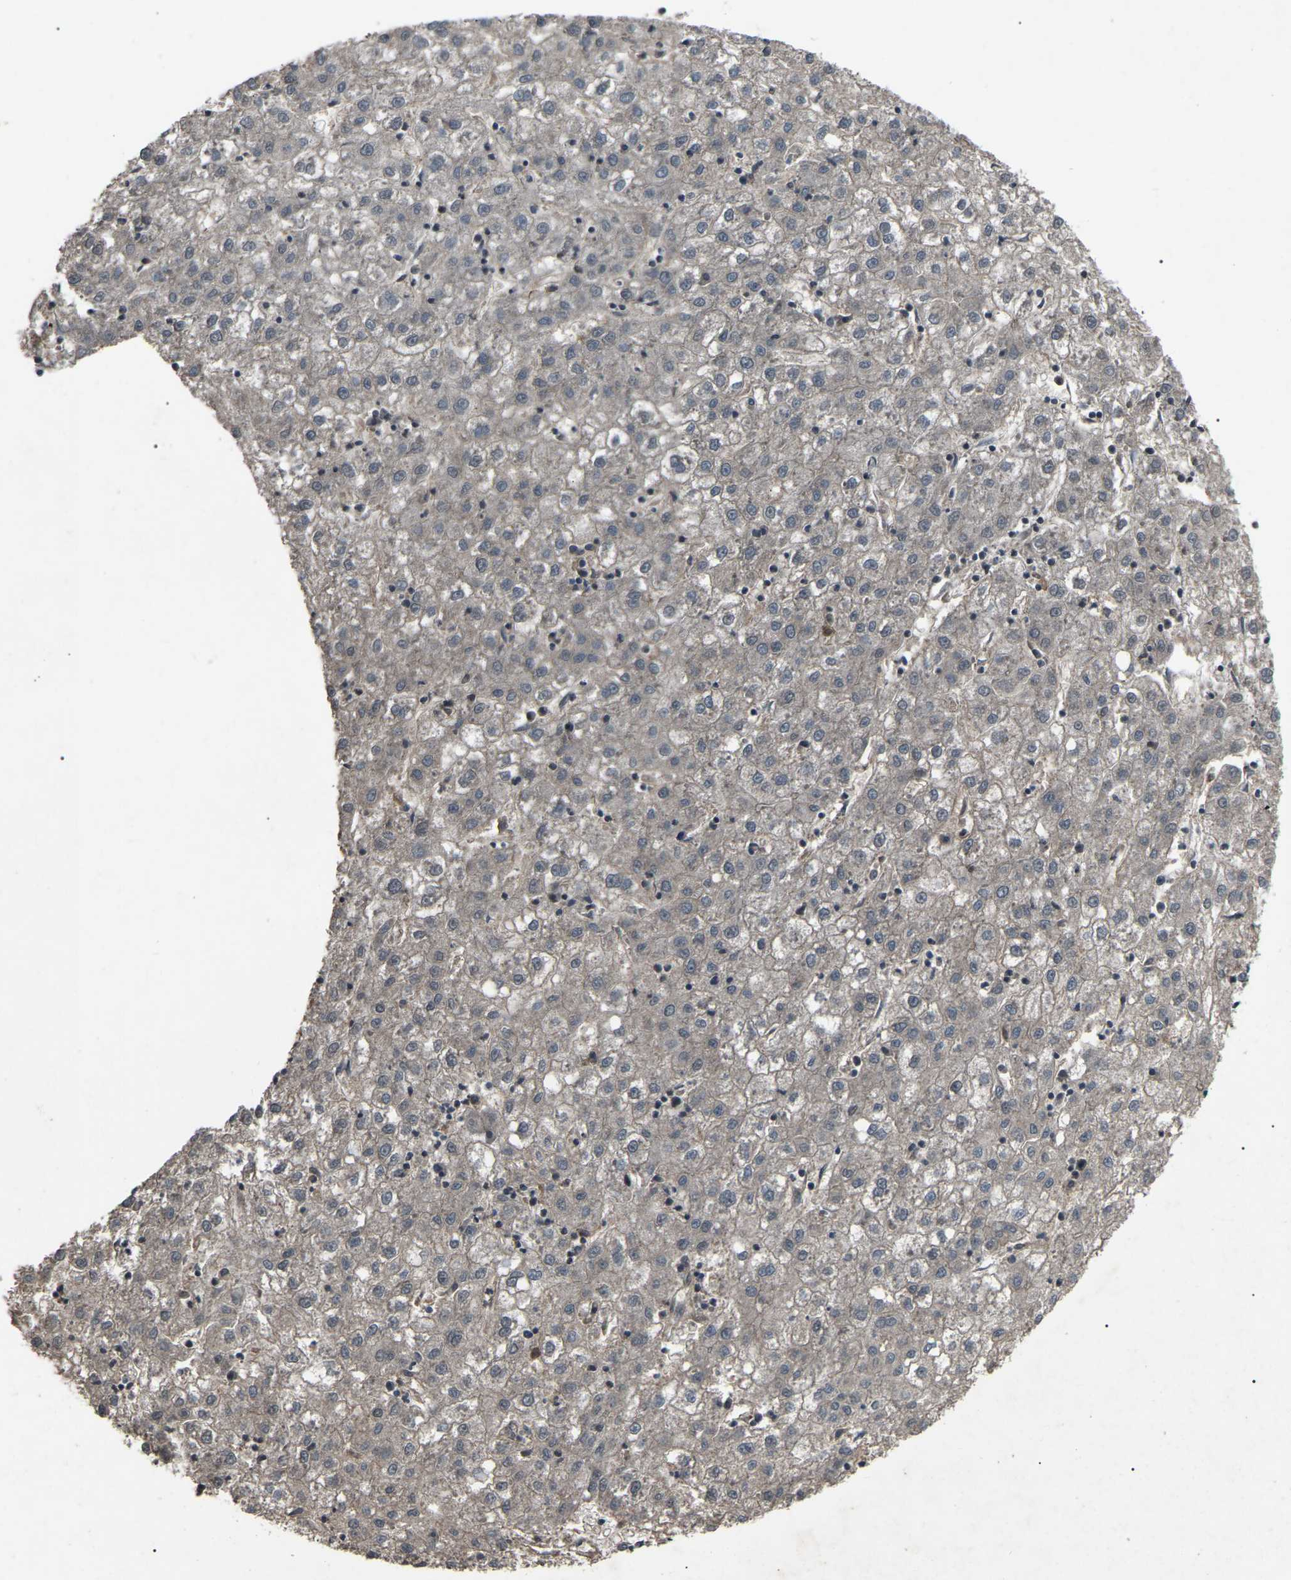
{"staining": {"intensity": "negative", "quantity": "none", "location": "none"}, "tissue": "liver cancer", "cell_type": "Tumor cells", "image_type": "cancer", "snomed": [{"axis": "morphology", "description": "Carcinoma, Hepatocellular, NOS"}, {"axis": "topography", "description": "Liver"}], "caption": "High magnification brightfield microscopy of liver cancer (hepatocellular carcinoma) stained with DAB (brown) and counterstained with hematoxylin (blue): tumor cells show no significant expression.", "gene": "AIMP1", "patient": {"sex": "male", "age": 72}}